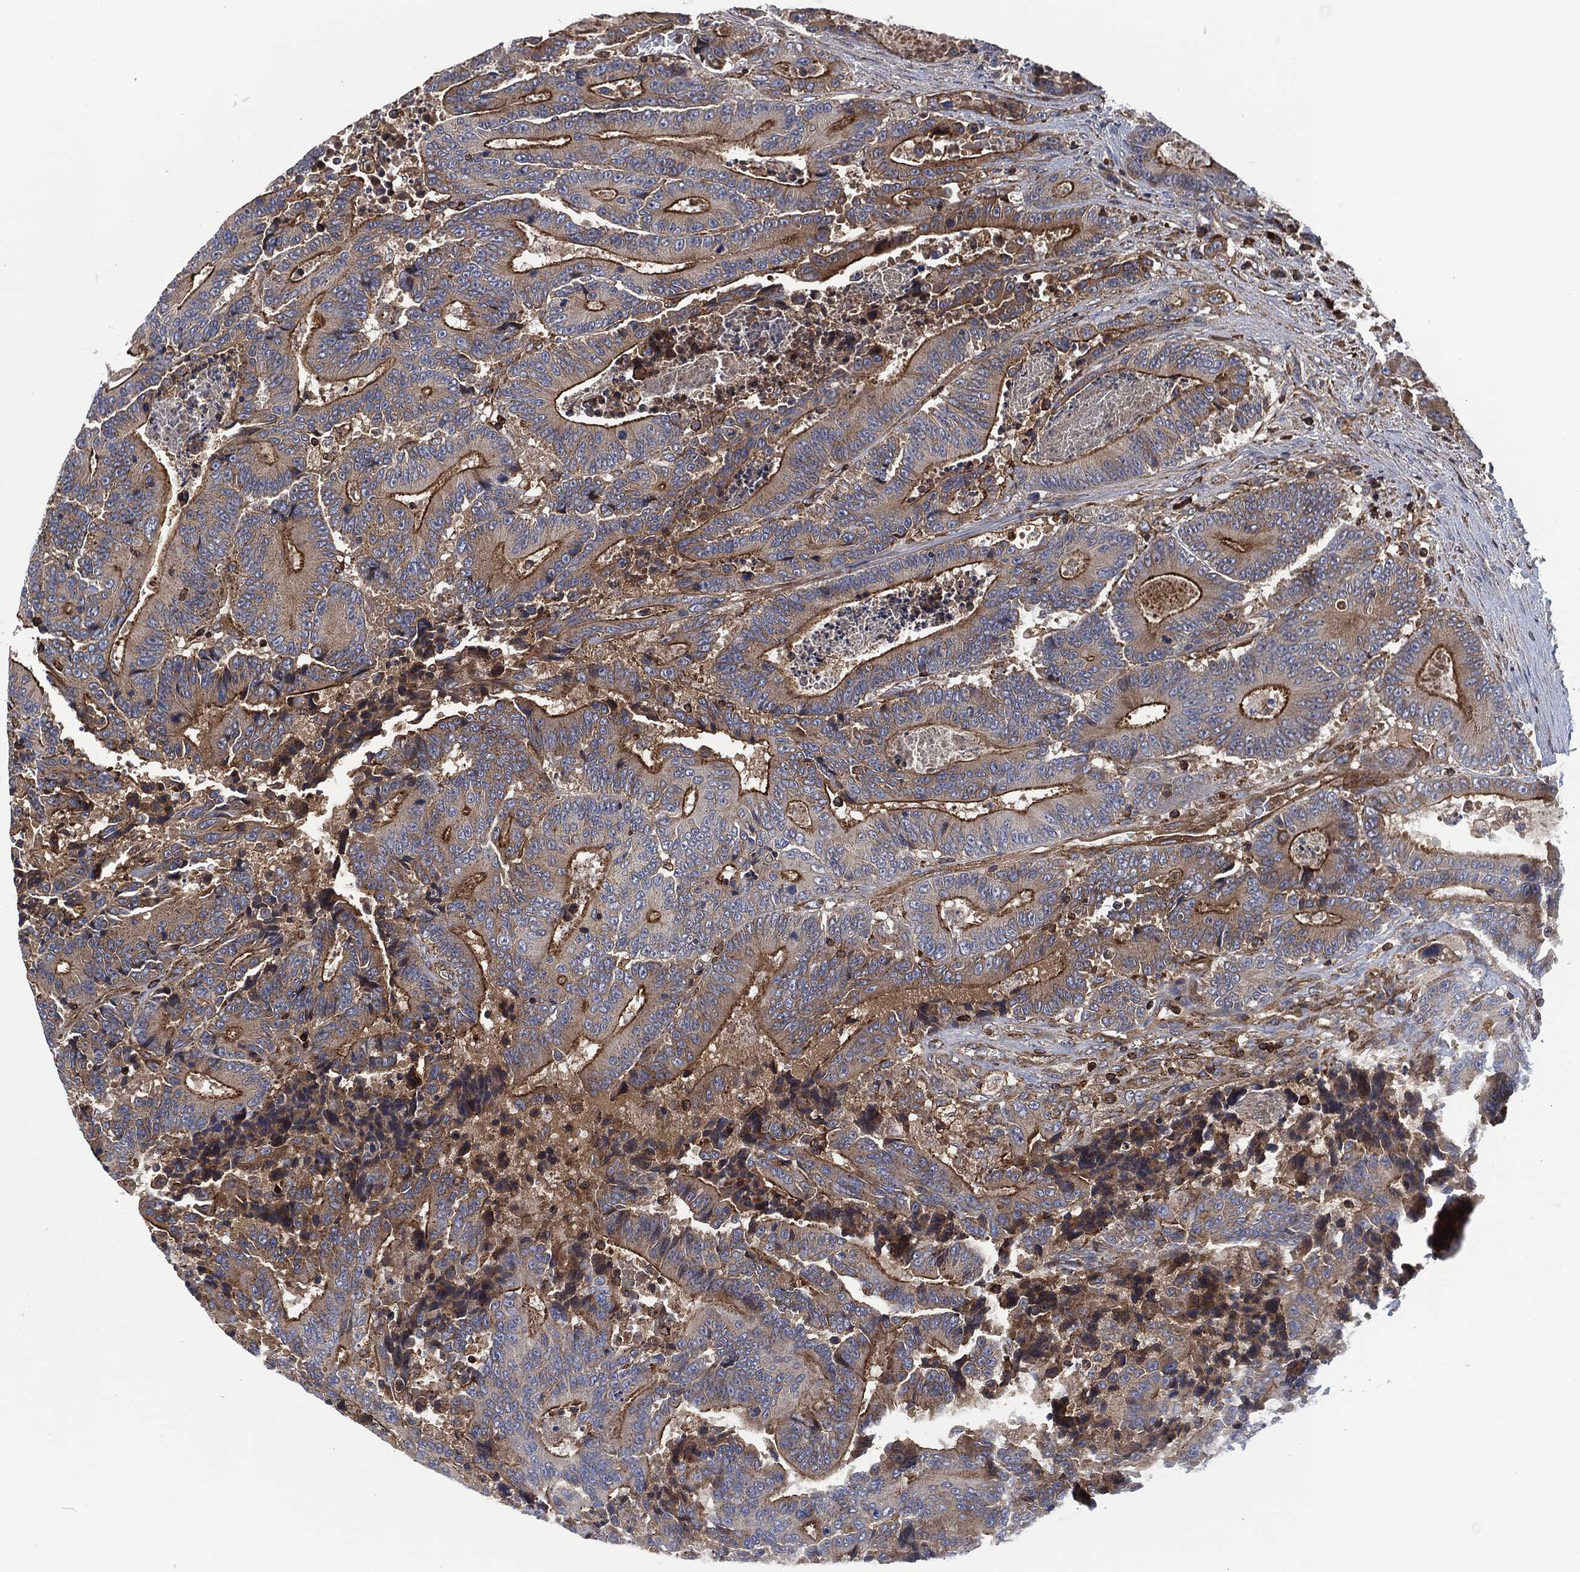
{"staining": {"intensity": "strong", "quantity": "<25%", "location": "cytoplasmic/membranous"}, "tissue": "colorectal cancer", "cell_type": "Tumor cells", "image_type": "cancer", "snomed": [{"axis": "morphology", "description": "Adenocarcinoma, NOS"}, {"axis": "topography", "description": "Colon"}], "caption": "Immunohistochemistry photomicrograph of human colorectal cancer stained for a protein (brown), which displays medium levels of strong cytoplasmic/membranous staining in about <25% of tumor cells.", "gene": "LGALS9", "patient": {"sex": "male", "age": 83}}